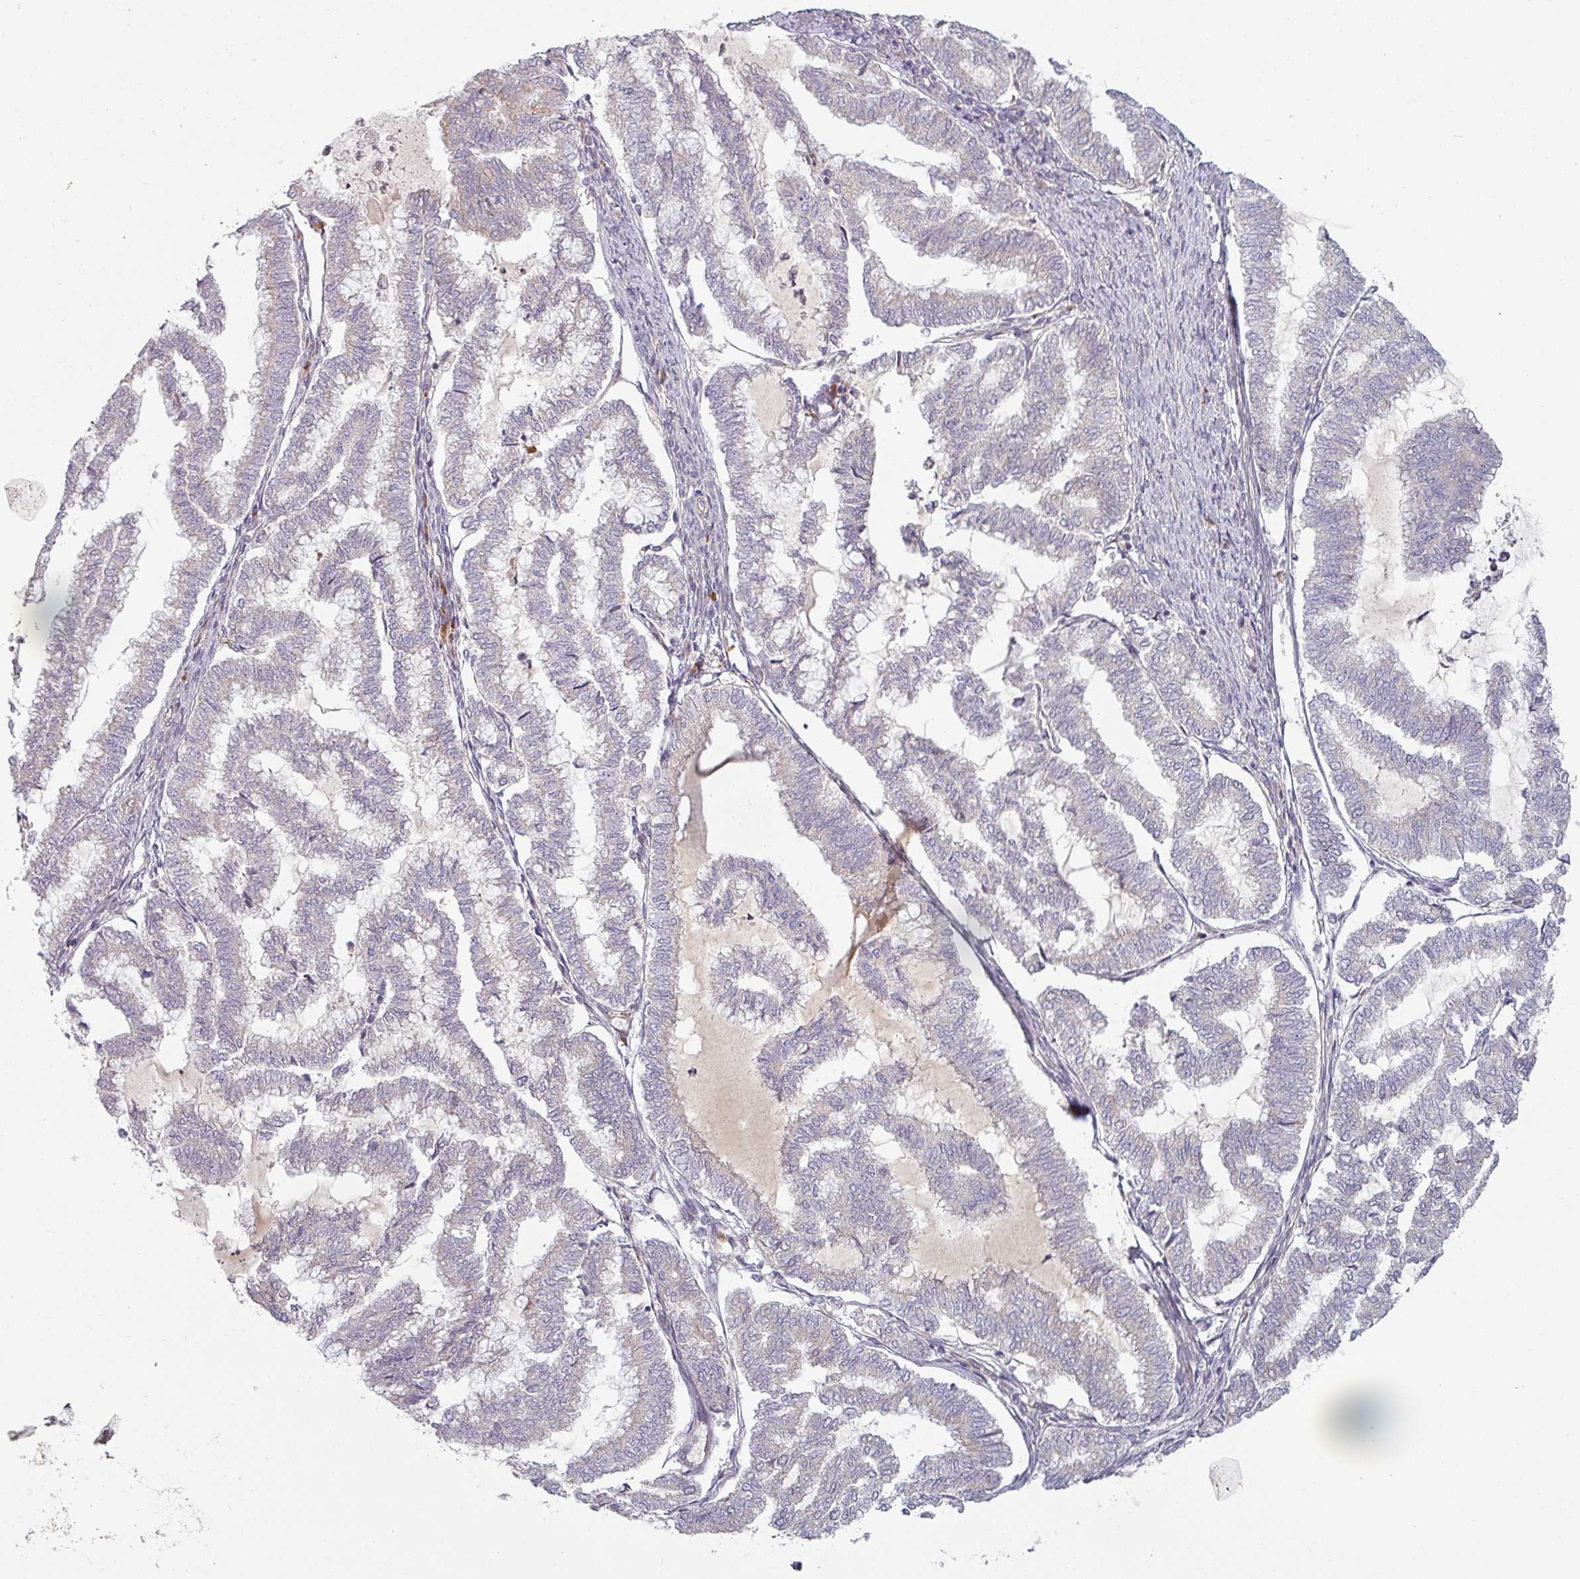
{"staining": {"intensity": "negative", "quantity": "none", "location": "none"}, "tissue": "endometrial cancer", "cell_type": "Tumor cells", "image_type": "cancer", "snomed": [{"axis": "morphology", "description": "Adenocarcinoma, NOS"}, {"axis": "topography", "description": "Endometrium"}], "caption": "Protein analysis of endometrial cancer reveals no significant positivity in tumor cells.", "gene": "PLEKHJ1", "patient": {"sex": "female", "age": 79}}